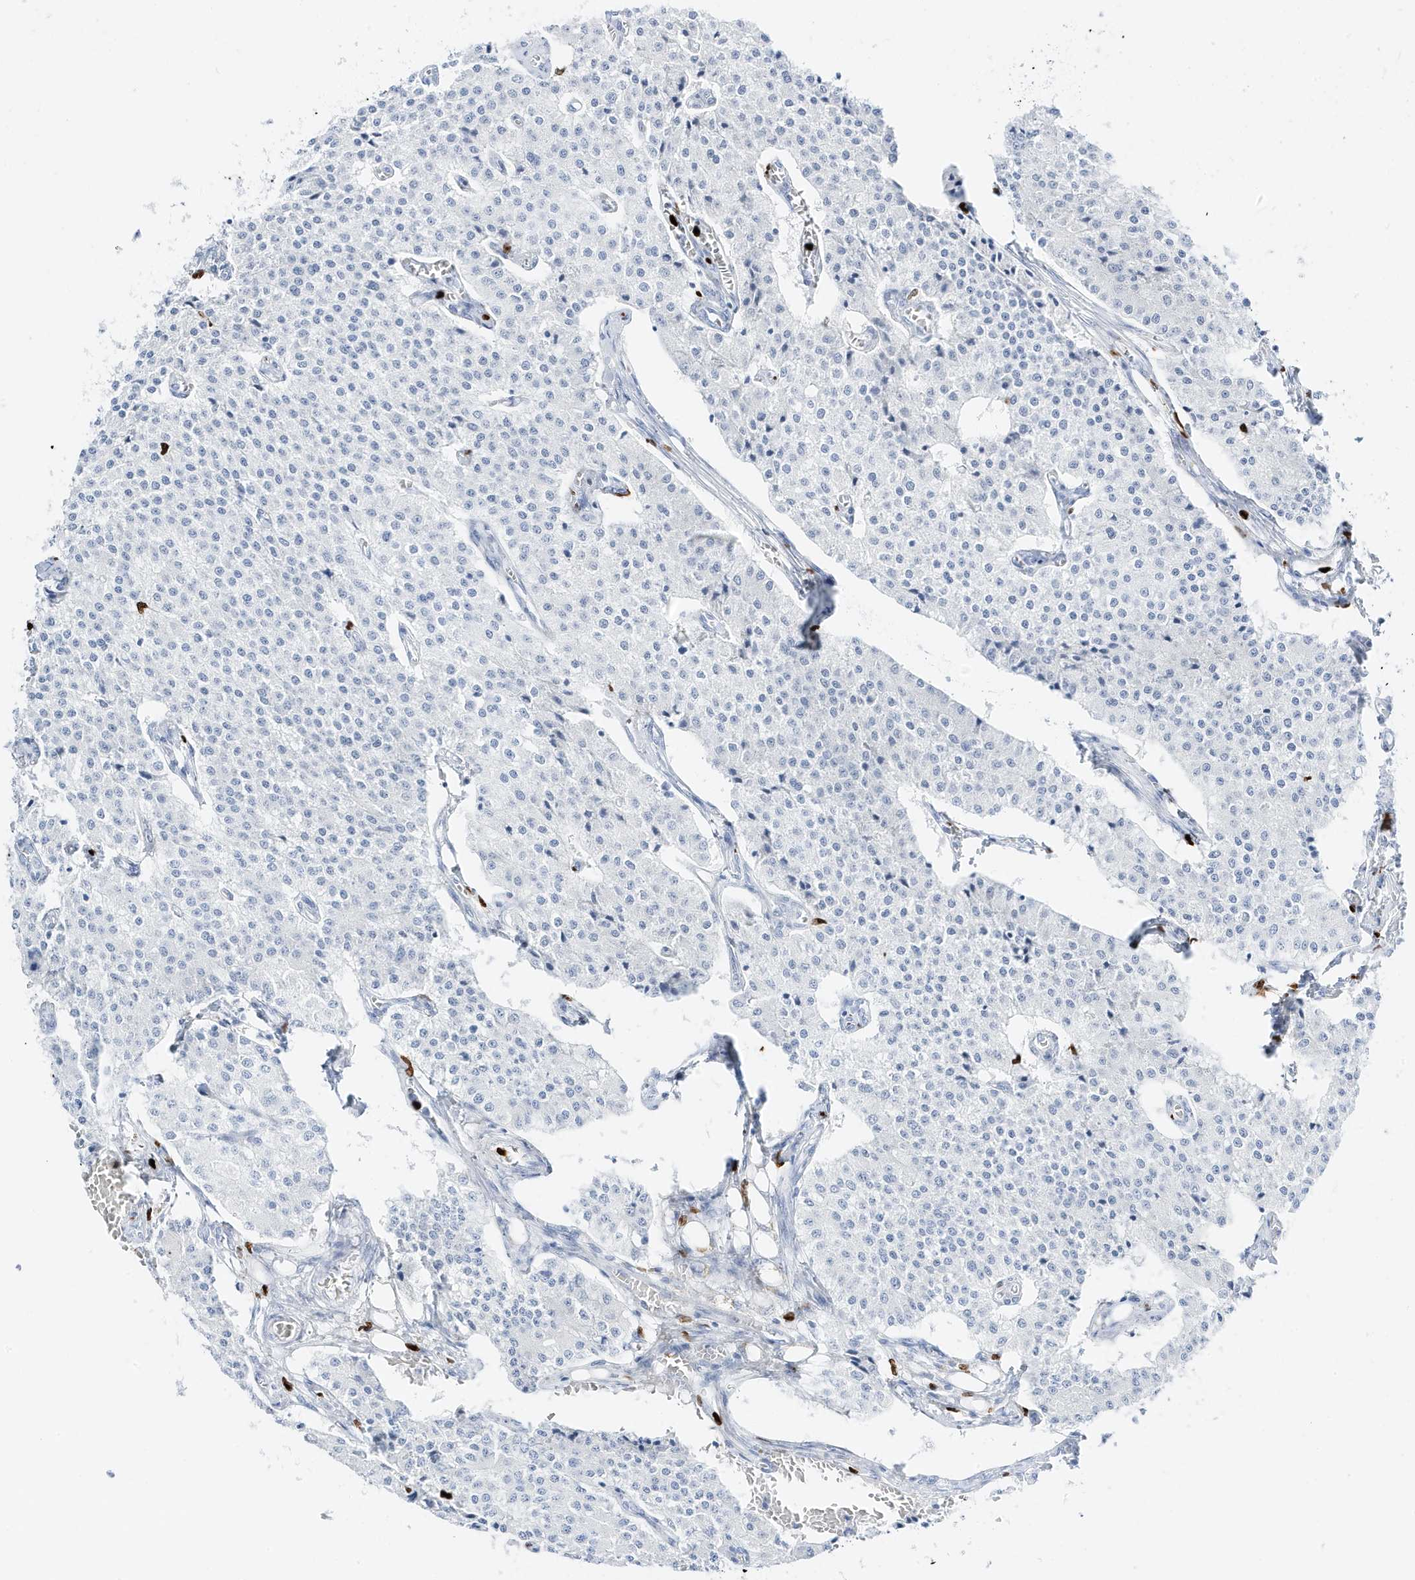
{"staining": {"intensity": "negative", "quantity": "none", "location": "none"}, "tissue": "carcinoid", "cell_type": "Tumor cells", "image_type": "cancer", "snomed": [{"axis": "morphology", "description": "Carcinoid, malignant, NOS"}, {"axis": "topography", "description": "Colon"}], "caption": "Immunohistochemistry (IHC) micrograph of neoplastic tissue: carcinoid stained with DAB (3,3'-diaminobenzidine) displays no significant protein staining in tumor cells.", "gene": "MNDA", "patient": {"sex": "female", "age": 52}}